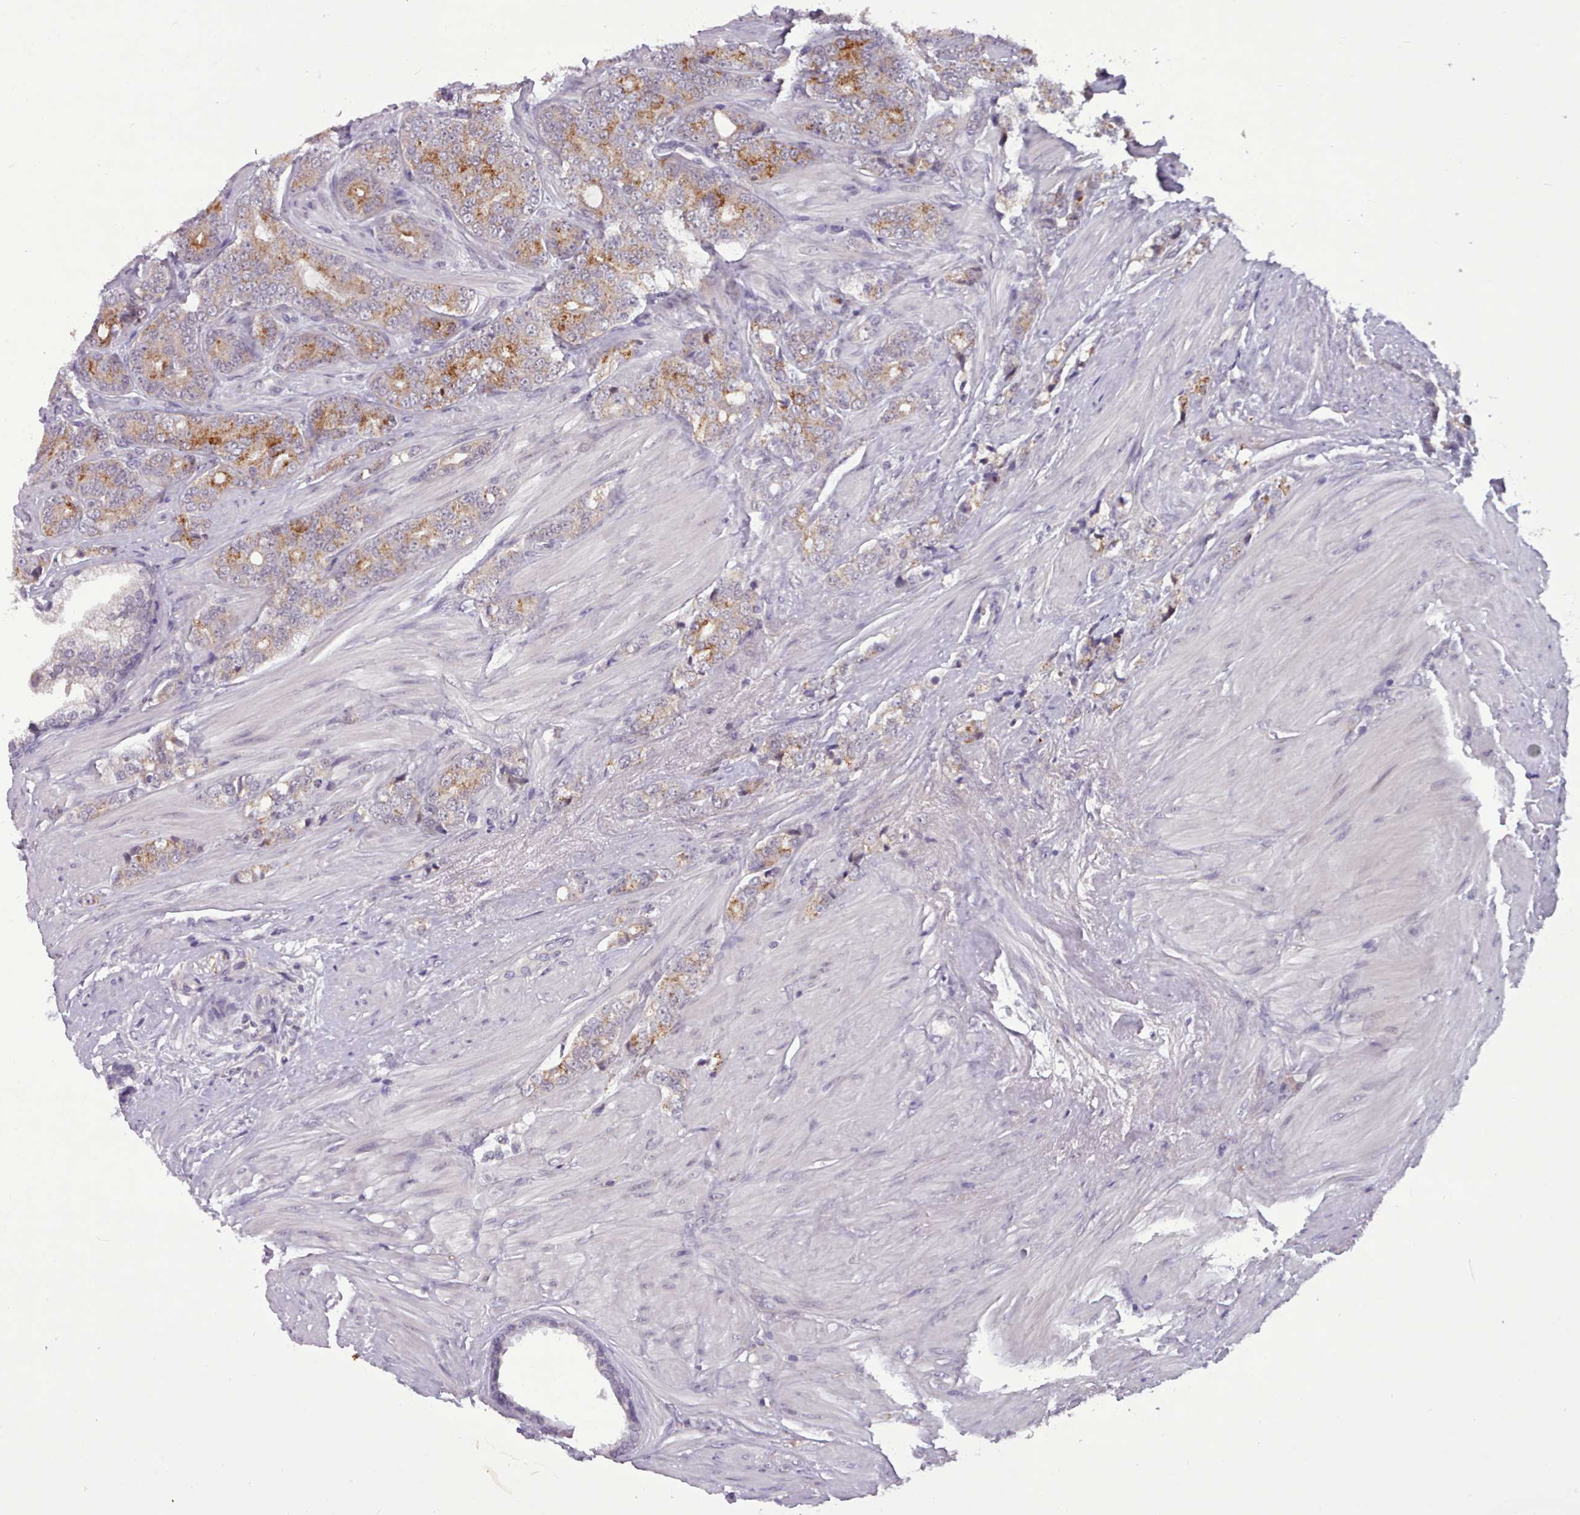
{"staining": {"intensity": "moderate", "quantity": ">75%", "location": "cytoplasmic/membranous"}, "tissue": "prostate cancer", "cell_type": "Tumor cells", "image_type": "cancer", "snomed": [{"axis": "morphology", "description": "Adenocarcinoma, High grade"}, {"axis": "topography", "description": "Prostate"}], "caption": "Moderate cytoplasmic/membranous protein expression is seen in approximately >75% of tumor cells in prostate cancer.", "gene": "KCTD16", "patient": {"sex": "male", "age": 62}}